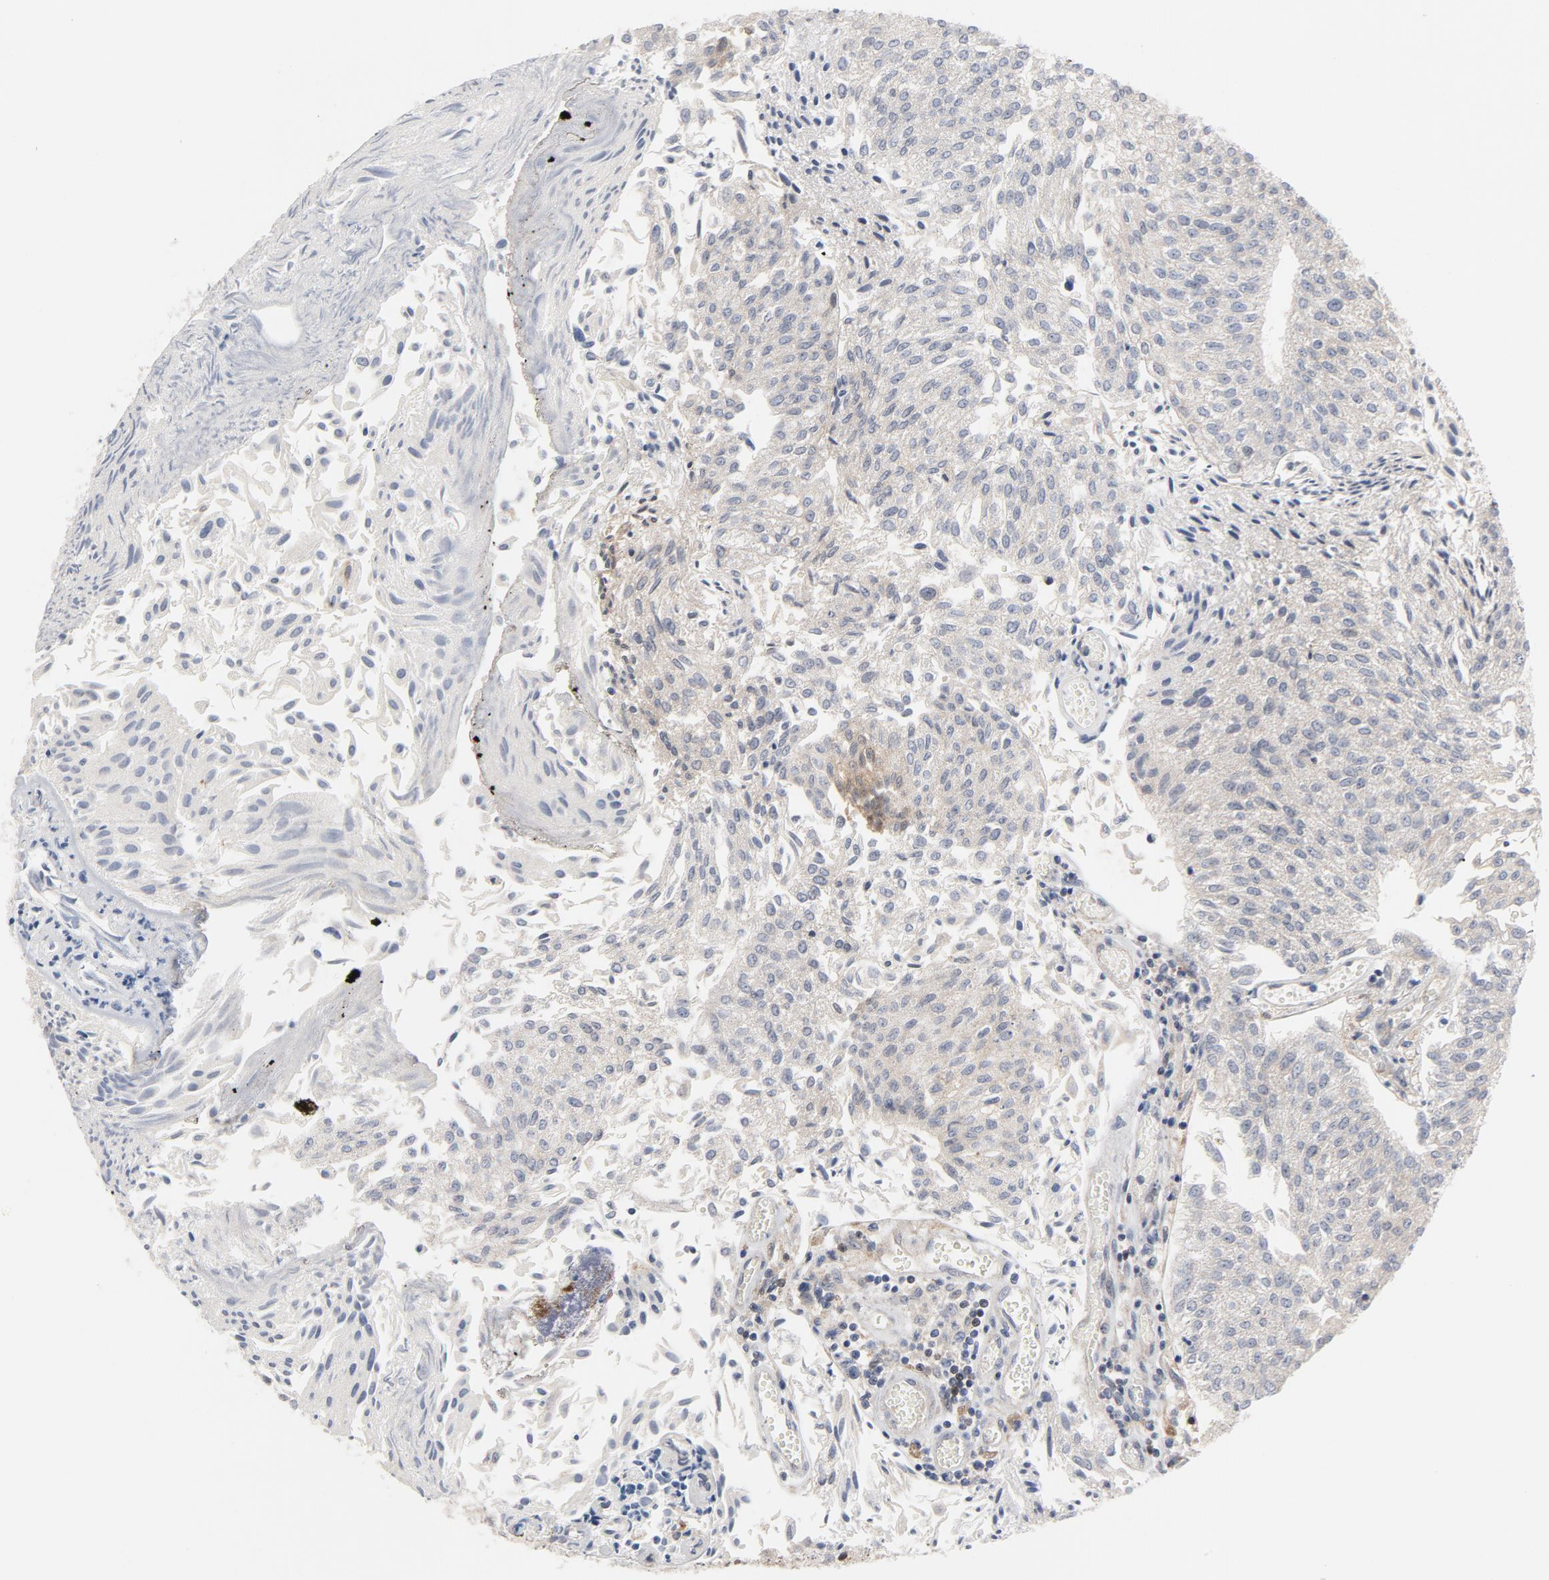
{"staining": {"intensity": "weak", "quantity": ">75%", "location": "cytoplasmic/membranous"}, "tissue": "urothelial cancer", "cell_type": "Tumor cells", "image_type": "cancer", "snomed": [{"axis": "morphology", "description": "Urothelial carcinoma, Low grade"}, {"axis": "topography", "description": "Urinary bladder"}], "caption": "The photomicrograph displays a brown stain indicating the presence of a protein in the cytoplasmic/membranous of tumor cells in urothelial cancer. (Stains: DAB in brown, nuclei in blue, Microscopy: brightfield microscopy at high magnification).", "gene": "RAPGEF4", "patient": {"sex": "male", "age": 86}}